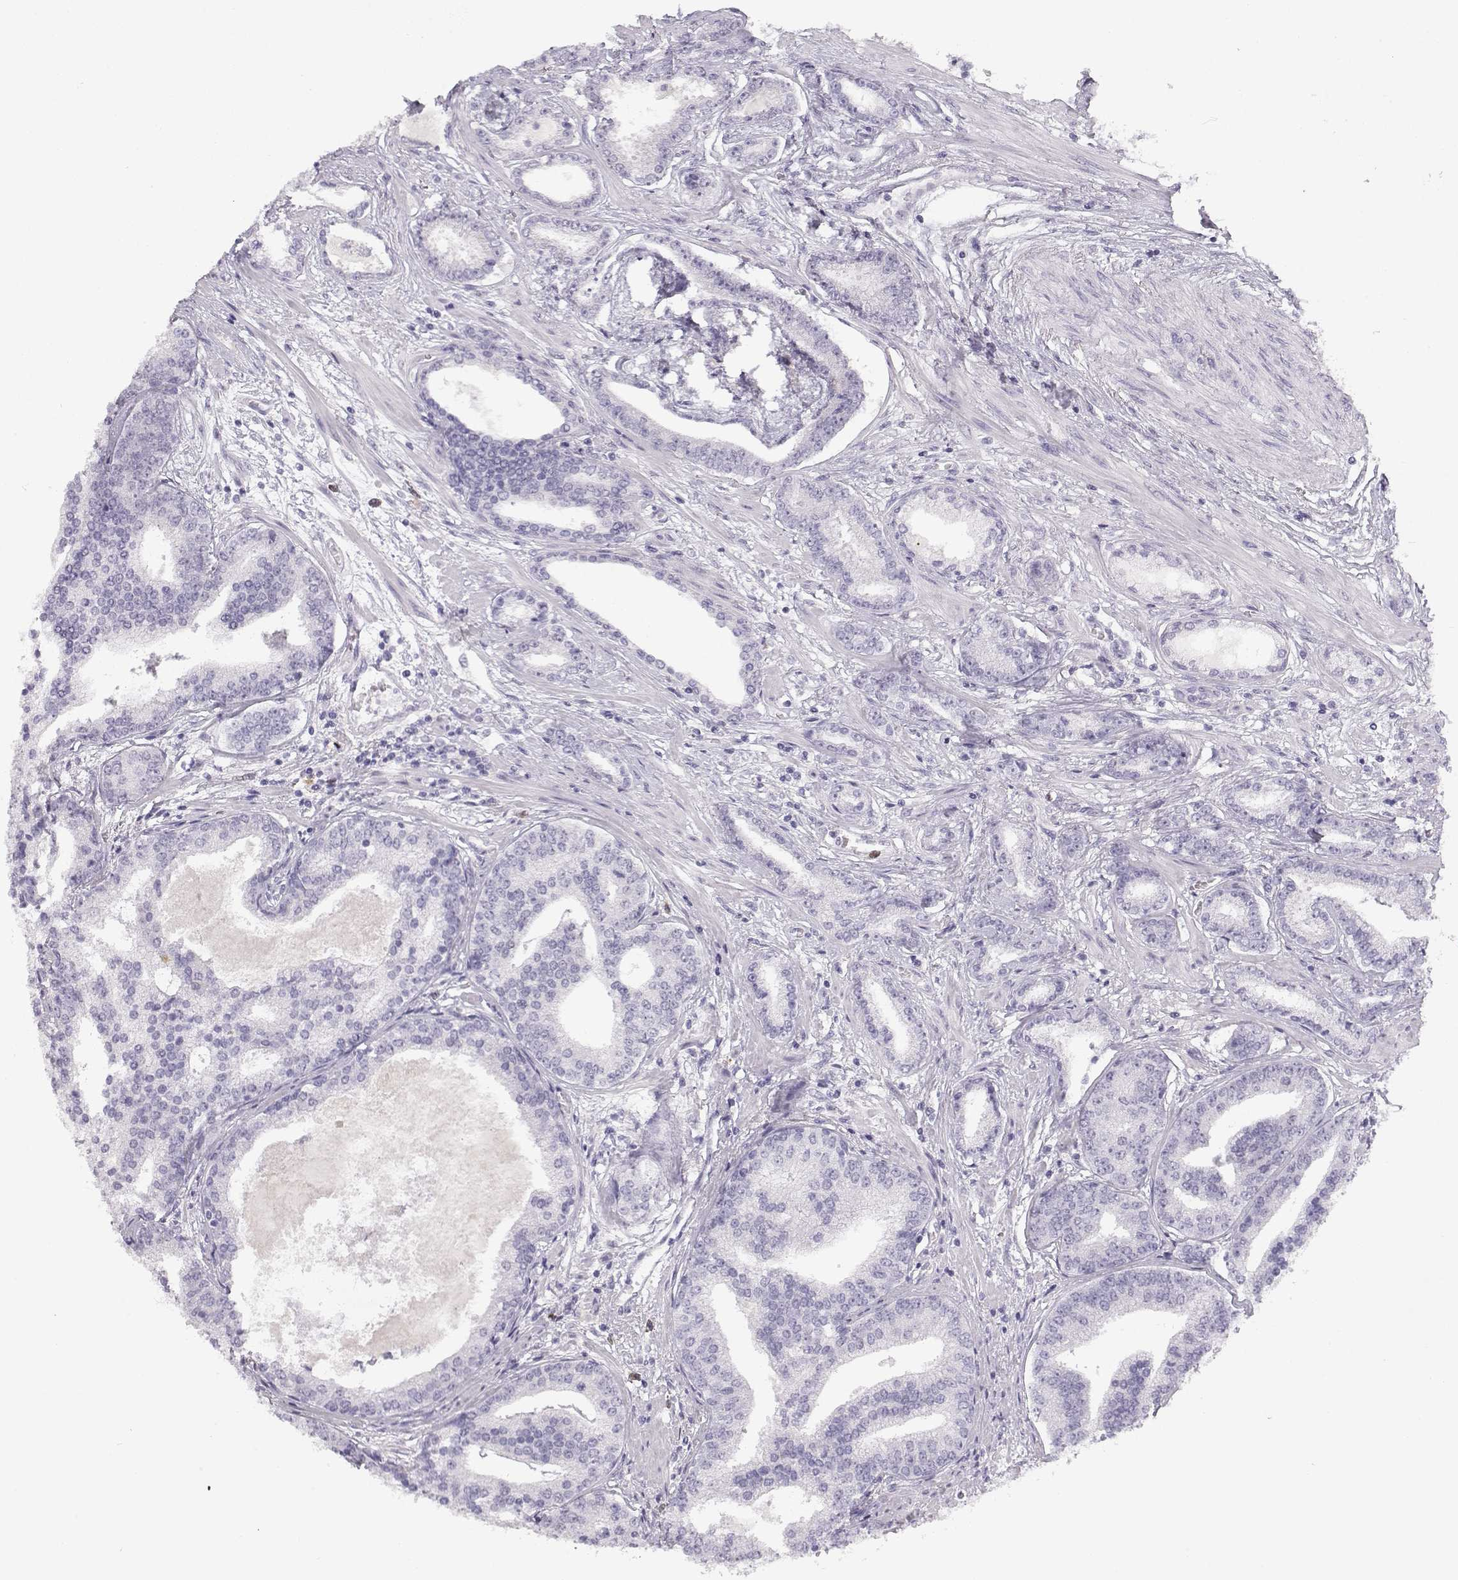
{"staining": {"intensity": "negative", "quantity": "none", "location": "none"}, "tissue": "prostate cancer", "cell_type": "Tumor cells", "image_type": "cancer", "snomed": [{"axis": "morphology", "description": "Adenocarcinoma, NOS"}, {"axis": "topography", "description": "Prostate"}], "caption": "Immunohistochemical staining of human prostate cancer shows no significant positivity in tumor cells. (DAB immunohistochemistry (IHC), high magnification).", "gene": "NUTM1", "patient": {"sex": "male", "age": 64}}